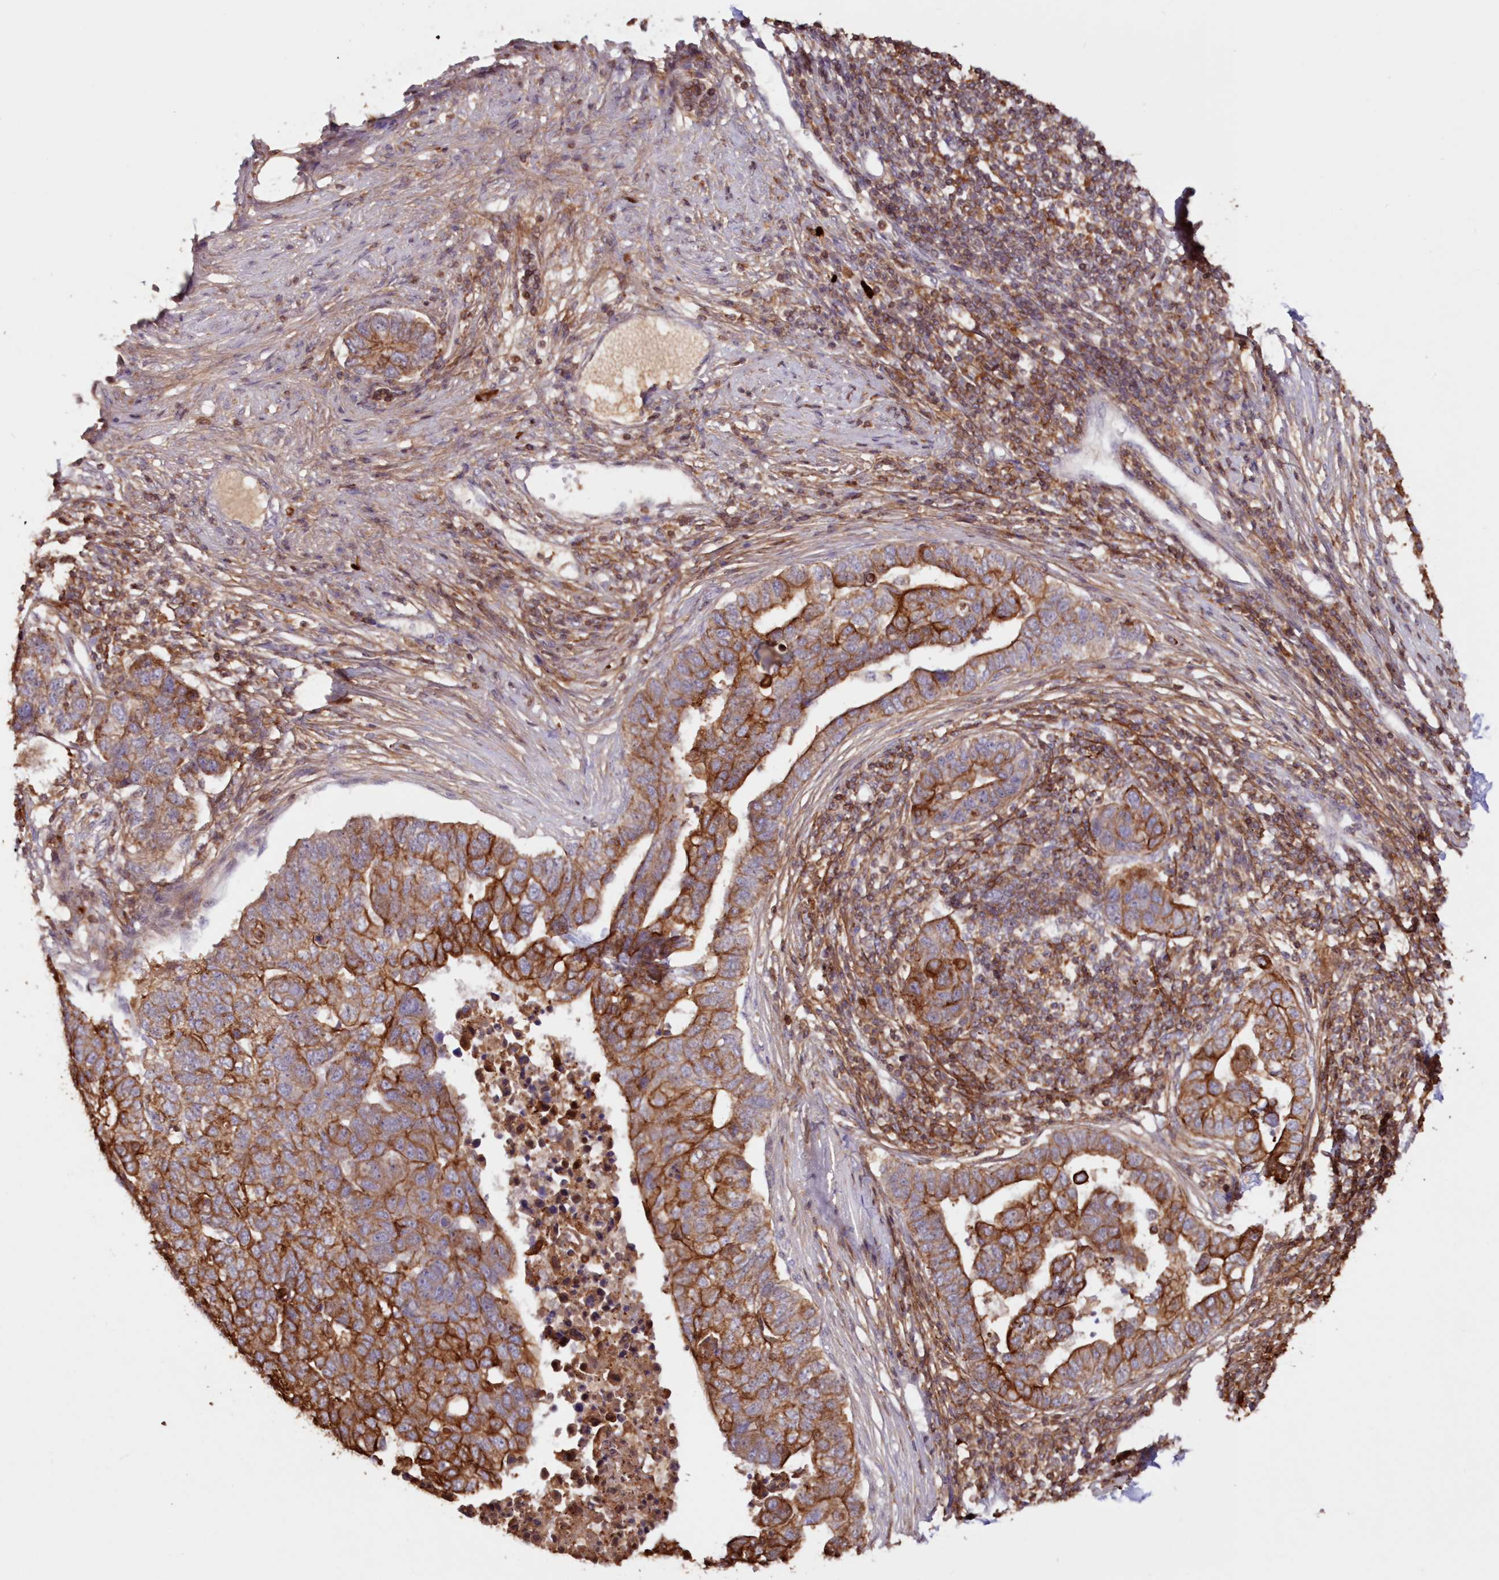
{"staining": {"intensity": "strong", "quantity": "25%-75%", "location": "cytoplasmic/membranous"}, "tissue": "pancreatic cancer", "cell_type": "Tumor cells", "image_type": "cancer", "snomed": [{"axis": "morphology", "description": "Adenocarcinoma, NOS"}, {"axis": "topography", "description": "Pancreas"}], "caption": "This histopathology image reveals immunohistochemistry (IHC) staining of human adenocarcinoma (pancreatic), with high strong cytoplasmic/membranous positivity in approximately 25%-75% of tumor cells.", "gene": "SNED1", "patient": {"sex": "female", "age": 61}}